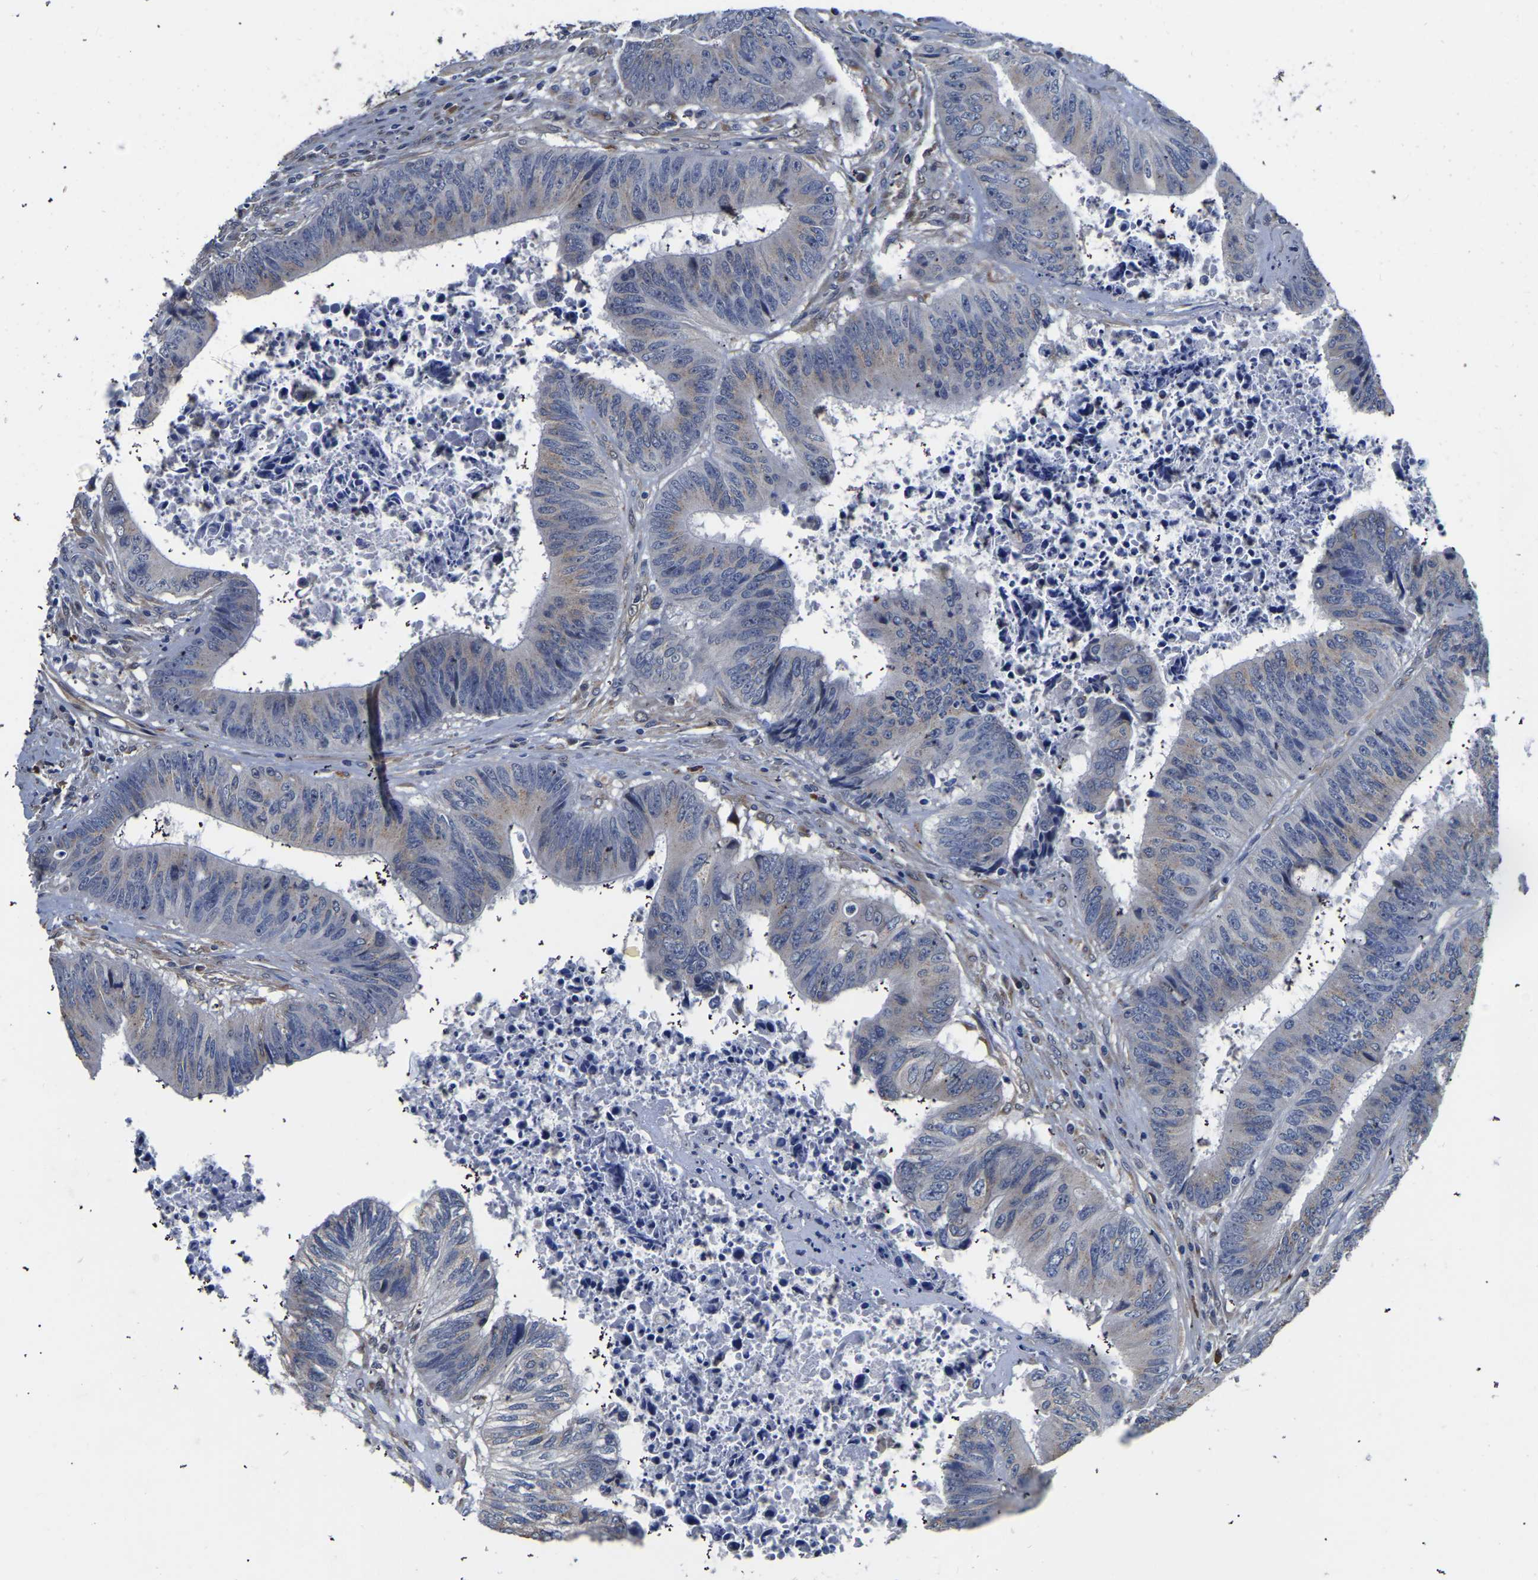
{"staining": {"intensity": "negative", "quantity": "none", "location": "none"}, "tissue": "colorectal cancer", "cell_type": "Tumor cells", "image_type": "cancer", "snomed": [{"axis": "morphology", "description": "Adenocarcinoma, NOS"}, {"axis": "topography", "description": "Rectum"}], "caption": "There is no significant expression in tumor cells of colorectal cancer (adenocarcinoma). (Stains: DAB (3,3'-diaminobenzidine) immunohistochemistry with hematoxylin counter stain, Microscopy: brightfield microscopy at high magnification).", "gene": "PDLIM7", "patient": {"sex": "male", "age": 72}}